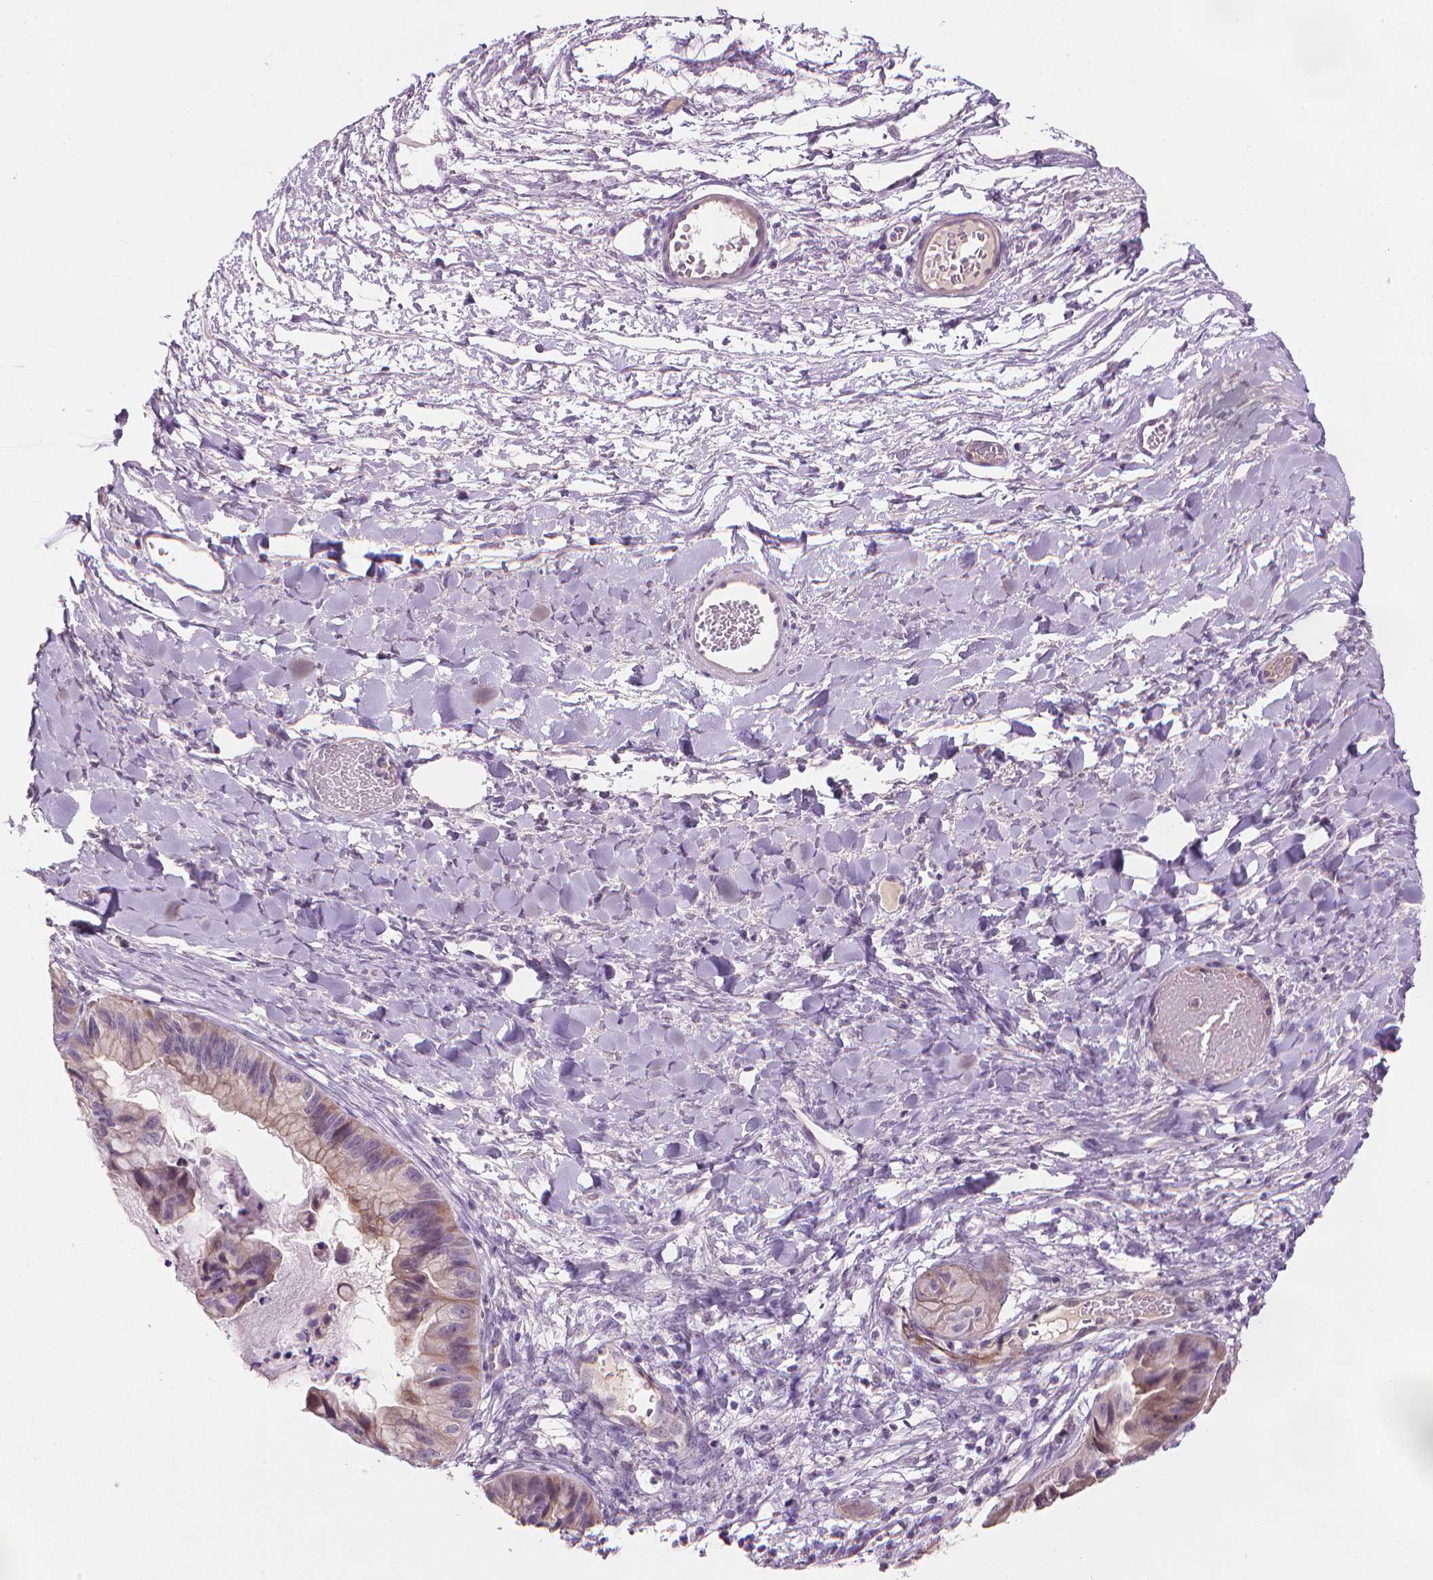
{"staining": {"intensity": "weak", "quantity": "<25%", "location": "cytoplasmic/membranous"}, "tissue": "ovarian cancer", "cell_type": "Tumor cells", "image_type": "cancer", "snomed": [{"axis": "morphology", "description": "Cystadenocarcinoma, mucinous, NOS"}, {"axis": "topography", "description": "Ovary"}], "caption": "Tumor cells are negative for protein expression in human ovarian mucinous cystadenocarcinoma.", "gene": "SAXO2", "patient": {"sex": "female", "age": 76}}